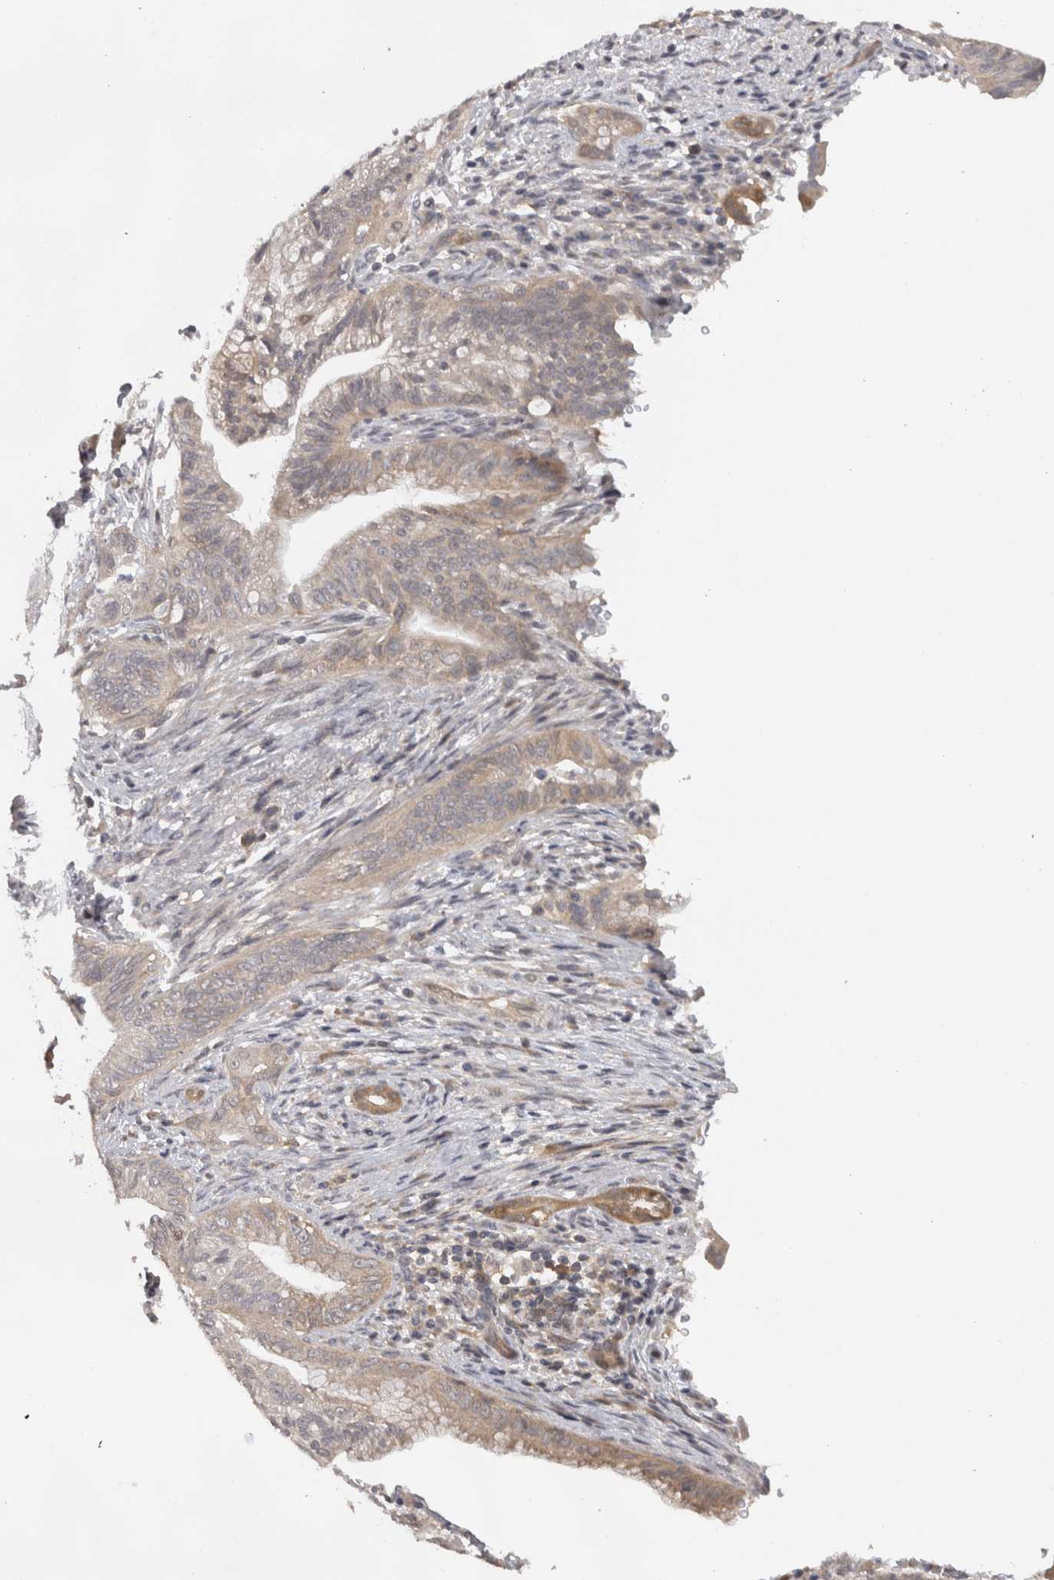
{"staining": {"intensity": "weak", "quantity": ">75%", "location": "cytoplasmic/membranous"}, "tissue": "pancreatic cancer", "cell_type": "Tumor cells", "image_type": "cancer", "snomed": [{"axis": "morphology", "description": "Adenocarcinoma, NOS"}, {"axis": "topography", "description": "Pancreas"}], "caption": "Protein staining demonstrates weak cytoplasmic/membranous positivity in about >75% of tumor cells in pancreatic cancer. (DAB = brown stain, brightfield microscopy at high magnification).", "gene": "ACAT2", "patient": {"sex": "male", "age": 58}}